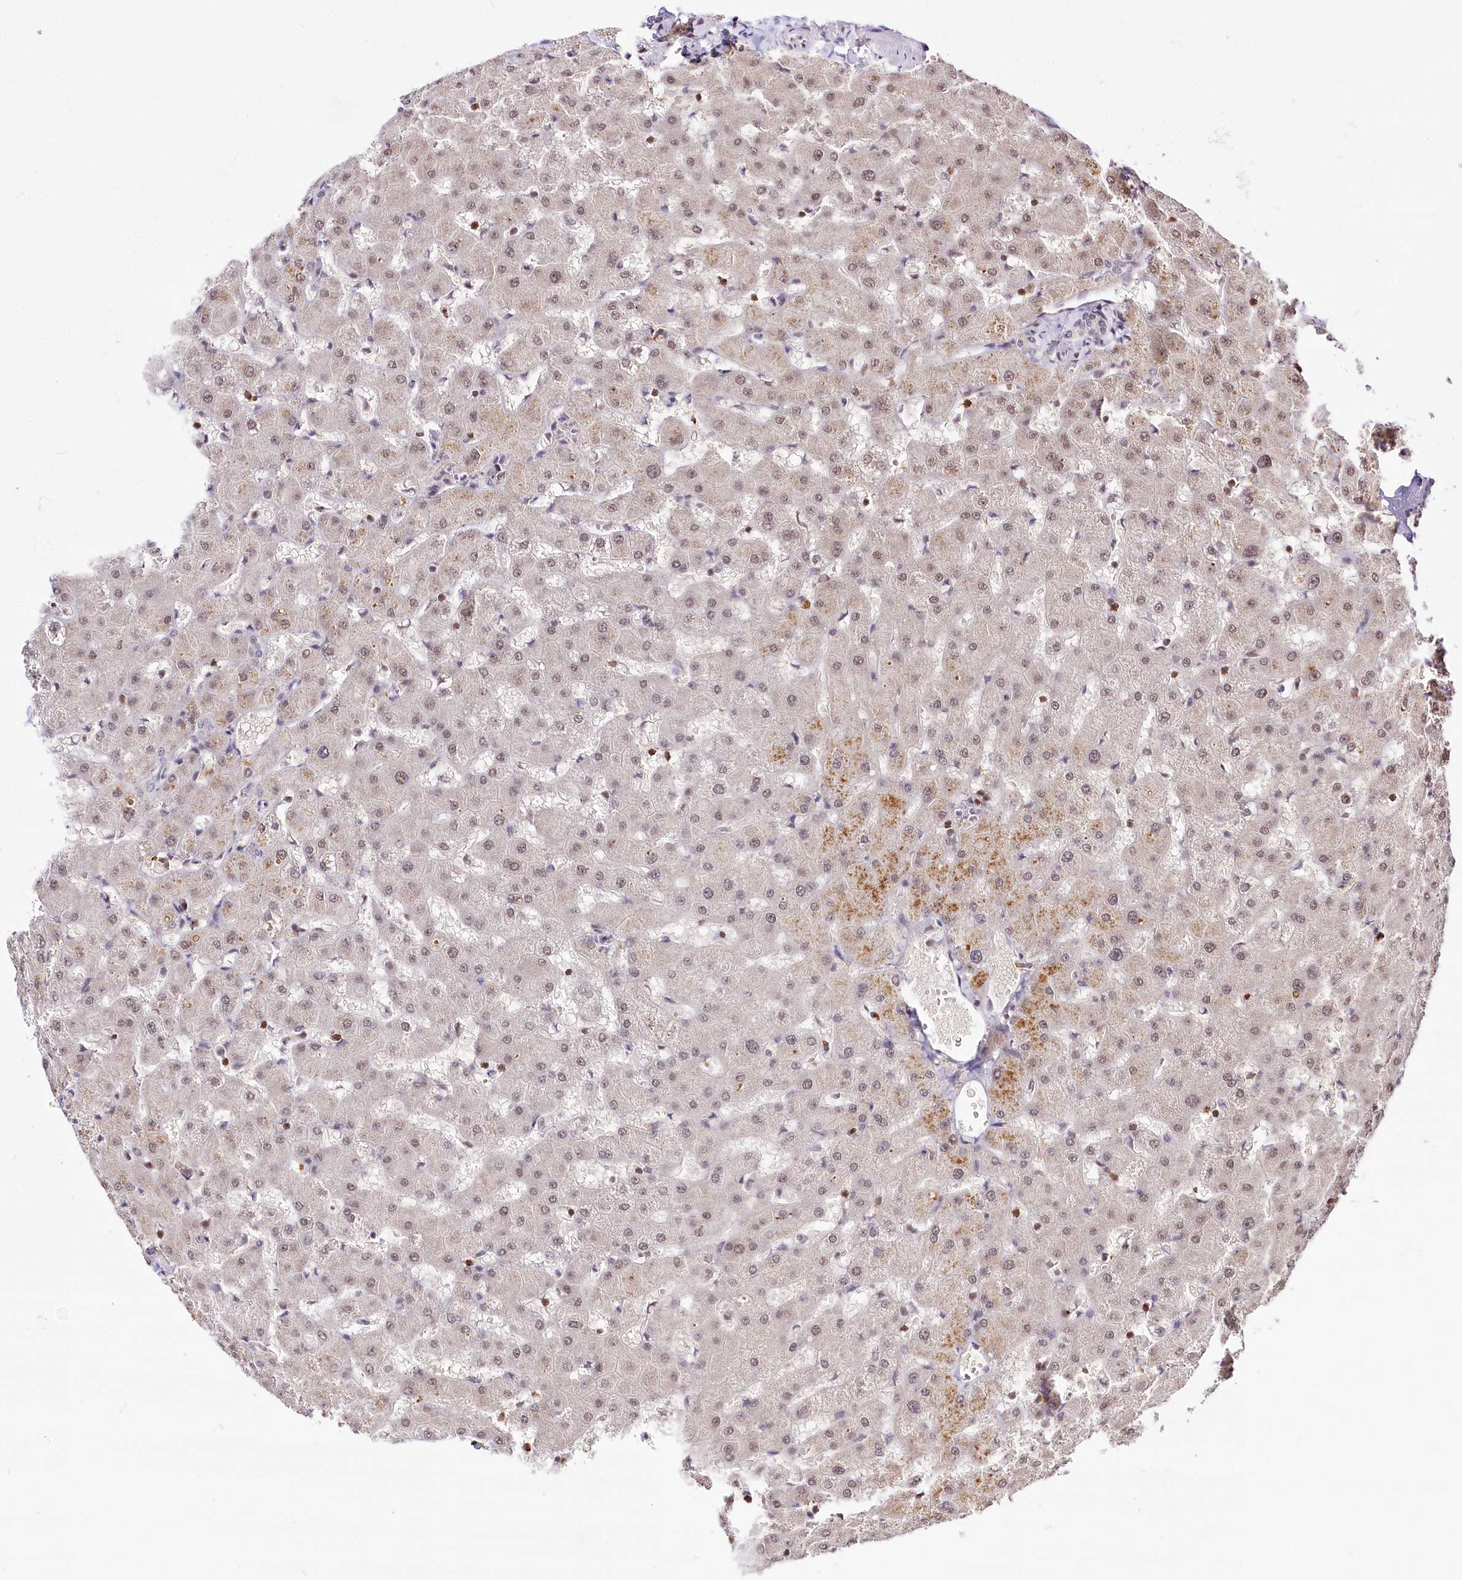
{"staining": {"intensity": "negative", "quantity": "none", "location": "none"}, "tissue": "liver", "cell_type": "Cholangiocytes", "image_type": "normal", "snomed": [{"axis": "morphology", "description": "Normal tissue, NOS"}, {"axis": "topography", "description": "Liver"}], "caption": "The histopathology image shows no significant staining in cholangiocytes of liver. (DAB (3,3'-diaminobenzidine) immunohistochemistry with hematoxylin counter stain).", "gene": "POLA2", "patient": {"sex": "female", "age": 63}}